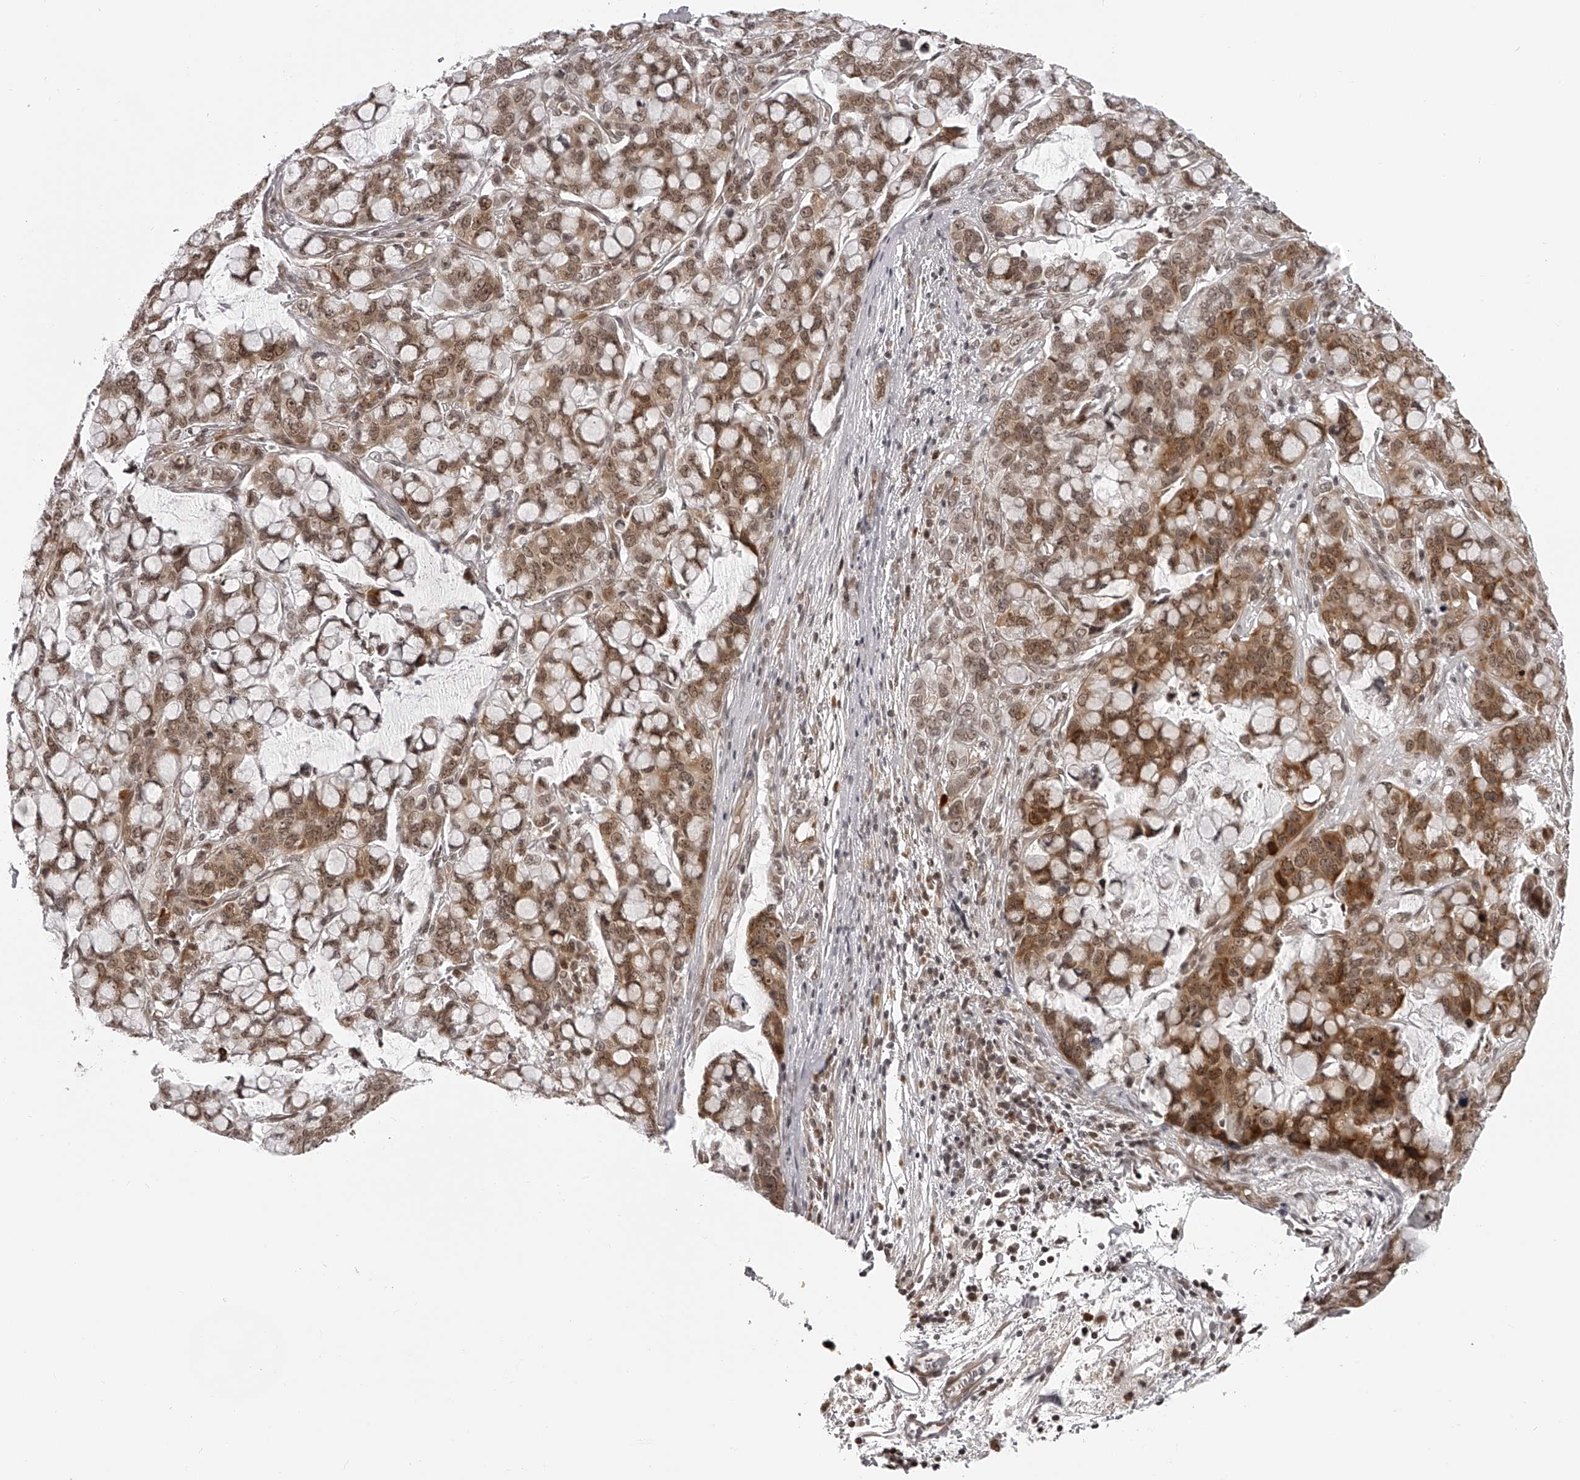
{"staining": {"intensity": "moderate", "quantity": ">75%", "location": "cytoplasmic/membranous,nuclear"}, "tissue": "stomach cancer", "cell_type": "Tumor cells", "image_type": "cancer", "snomed": [{"axis": "morphology", "description": "Adenocarcinoma, NOS"}, {"axis": "topography", "description": "Stomach, lower"}], "caption": "This photomicrograph demonstrates immunohistochemistry staining of human stomach cancer, with medium moderate cytoplasmic/membranous and nuclear staining in approximately >75% of tumor cells.", "gene": "ODF2L", "patient": {"sex": "male", "age": 84}}